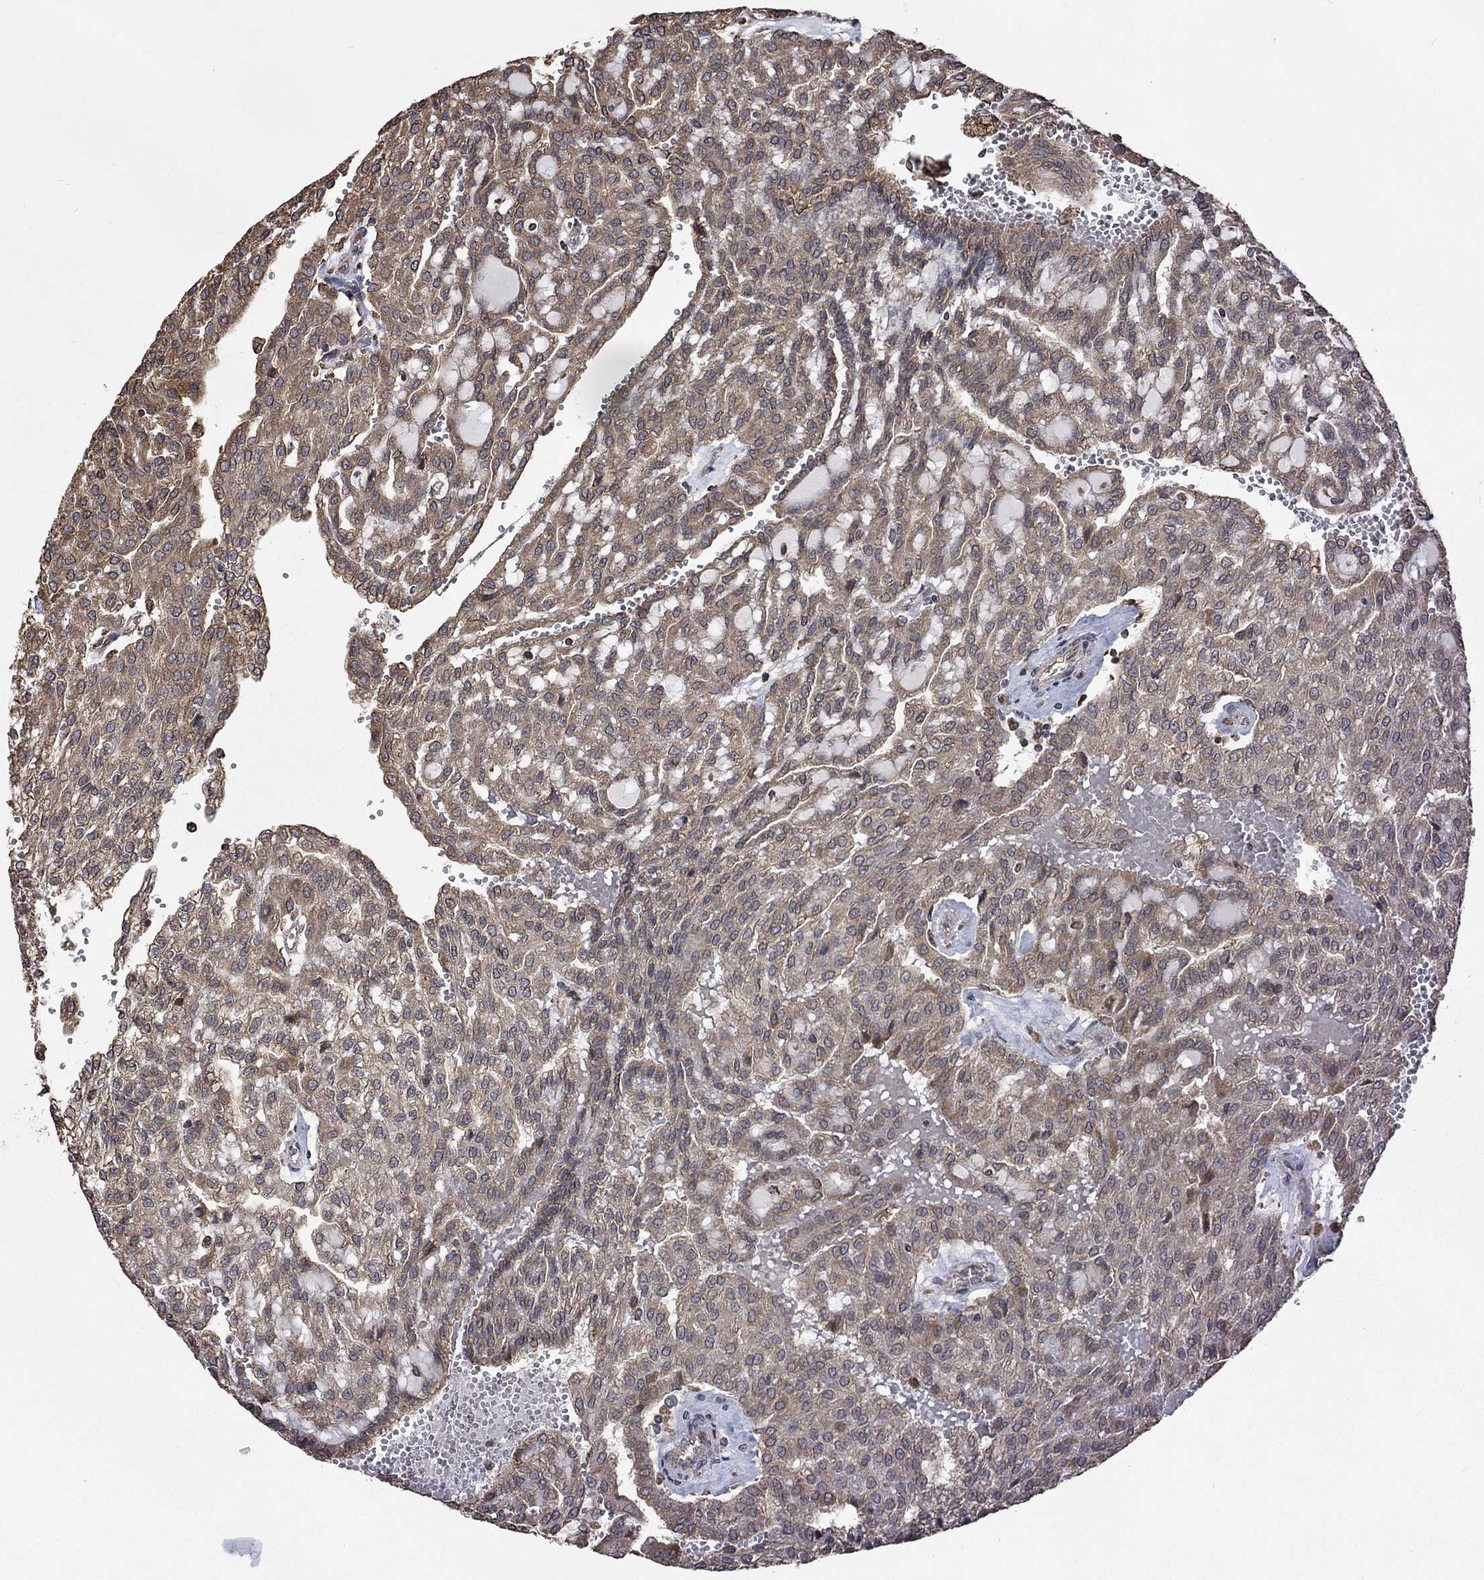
{"staining": {"intensity": "weak", "quantity": "25%-75%", "location": "cytoplasmic/membranous"}, "tissue": "renal cancer", "cell_type": "Tumor cells", "image_type": "cancer", "snomed": [{"axis": "morphology", "description": "Adenocarcinoma, NOS"}, {"axis": "topography", "description": "Kidney"}], "caption": "High-power microscopy captured an immunohistochemistry (IHC) micrograph of renal adenocarcinoma, revealing weak cytoplasmic/membranous staining in about 25%-75% of tumor cells. (IHC, brightfield microscopy, high magnification).", "gene": "ESRRA", "patient": {"sex": "male", "age": 63}}